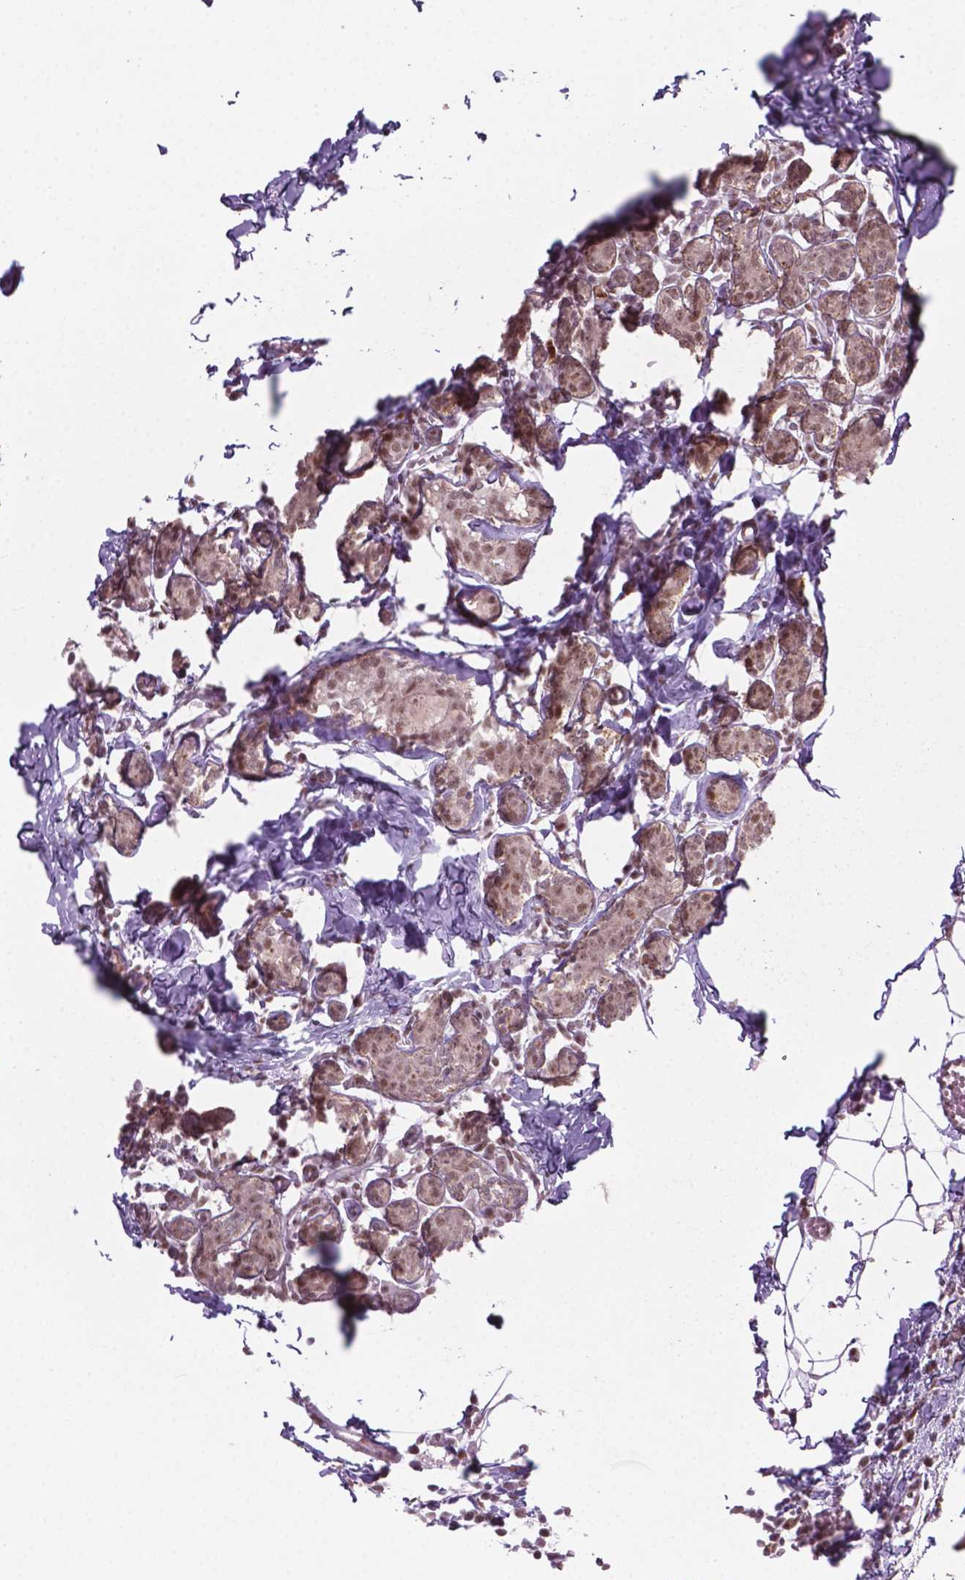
{"staining": {"intensity": "strong", "quantity": ">75%", "location": "nuclear"}, "tissue": "breast cancer", "cell_type": "Tumor cells", "image_type": "cancer", "snomed": [{"axis": "morphology", "description": "Duct carcinoma"}, {"axis": "topography", "description": "Breast"}], "caption": "A histopathology image of human breast cancer stained for a protein reveals strong nuclear brown staining in tumor cells.", "gene": "PHAX", "patient": {"sex": "female", "age": 38}}